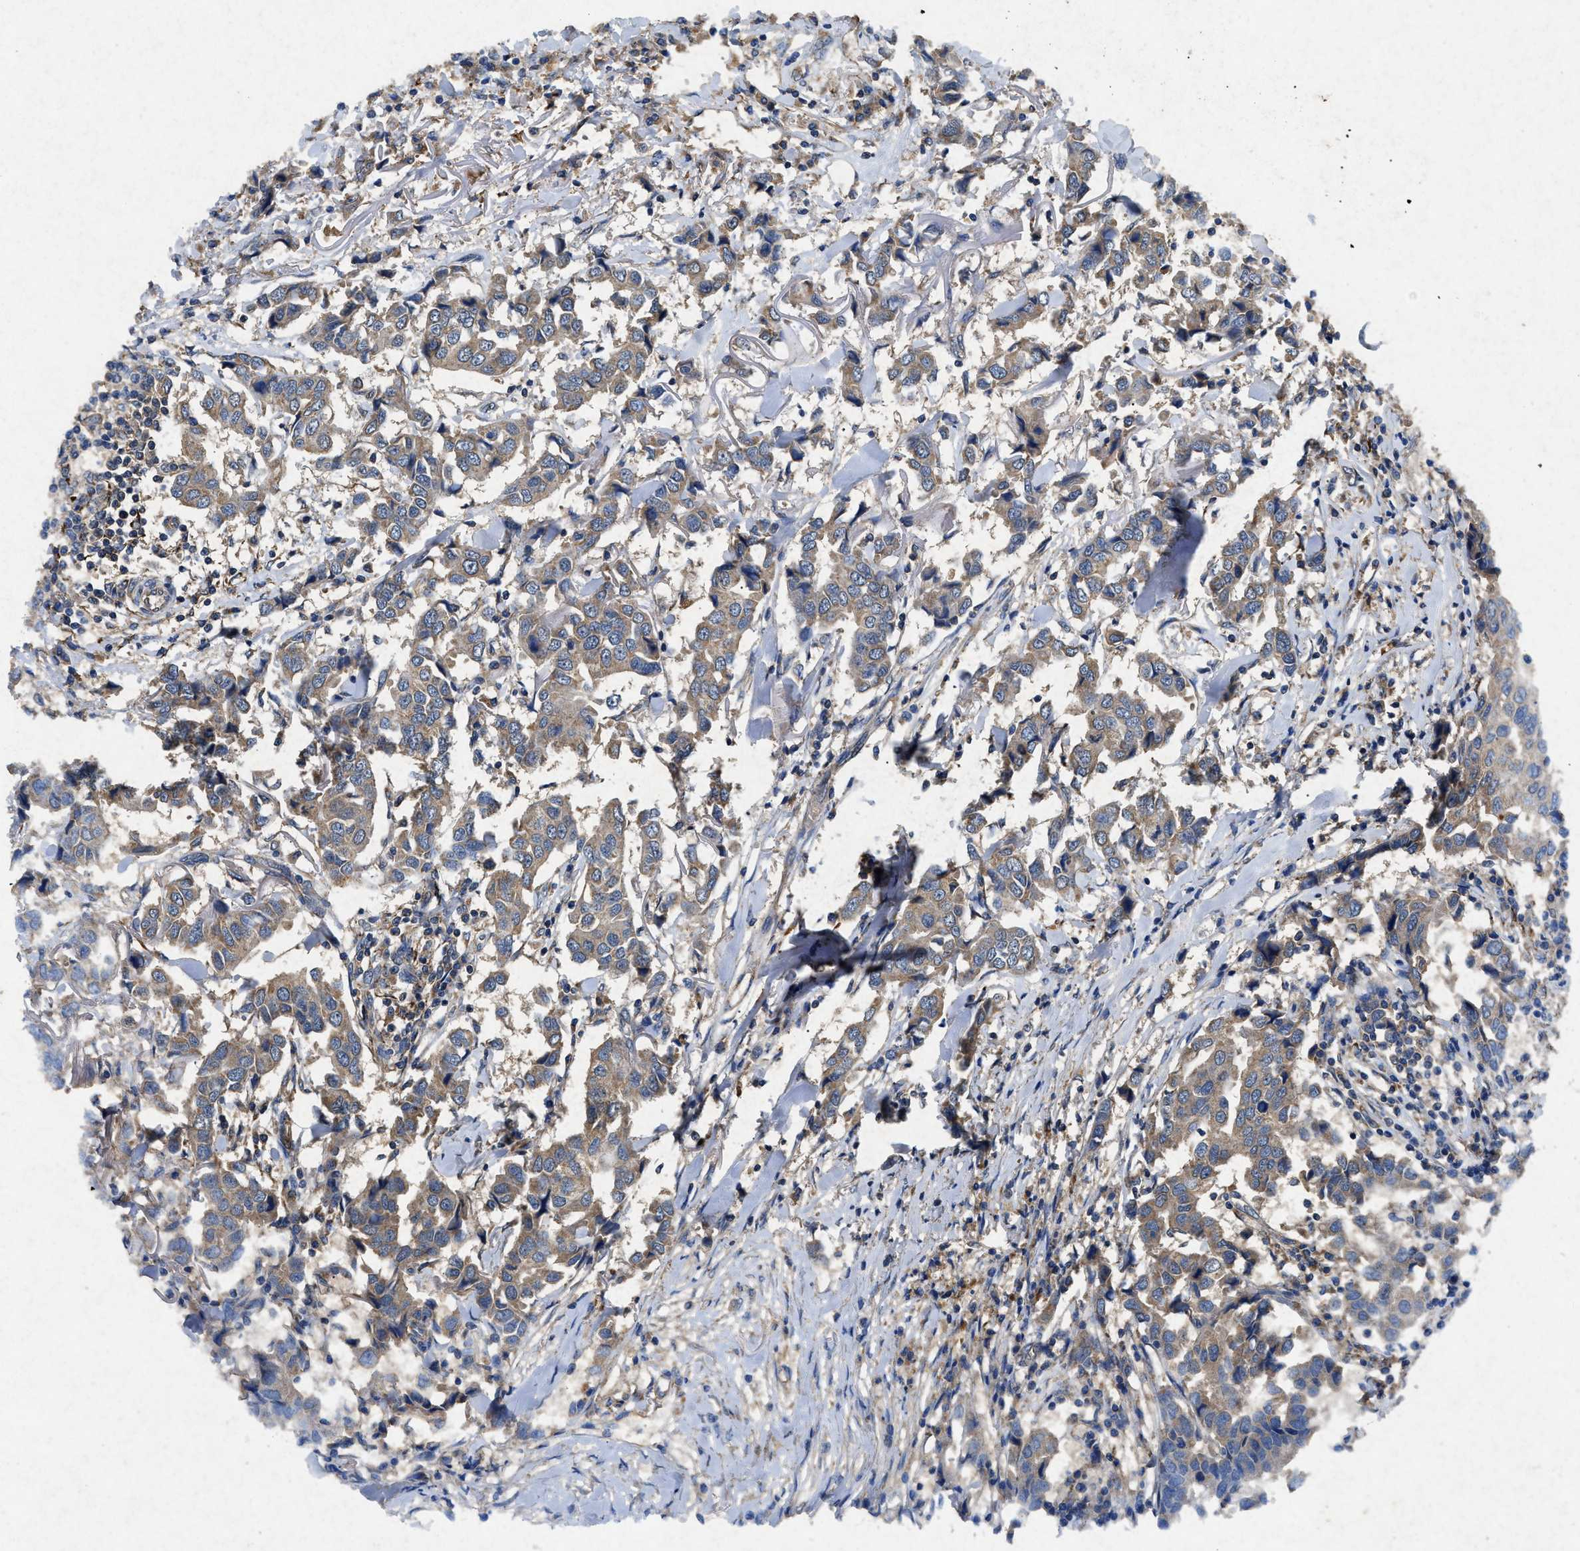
{"staining": {"intensity": "moderate", "quantity": ">75%", "location": "cytoplasmic/membranous"}, "tissue": "breast cancer", "cell_type": "Tumor cells", "image_type": "cancer", "snomed": [{"axis": "morphology", "description": "Duct carcinoma"}, {"axis": "topography", "description": "Breast"}], "caption": "Intraductal carcinoma (breast) stained with a brown dye exhibits moderate cytoplasmic/membranous positive expression in about >75% of tumor cells.", "gene": "CDK15", "patient": {"sex": "female", "age": 80}}